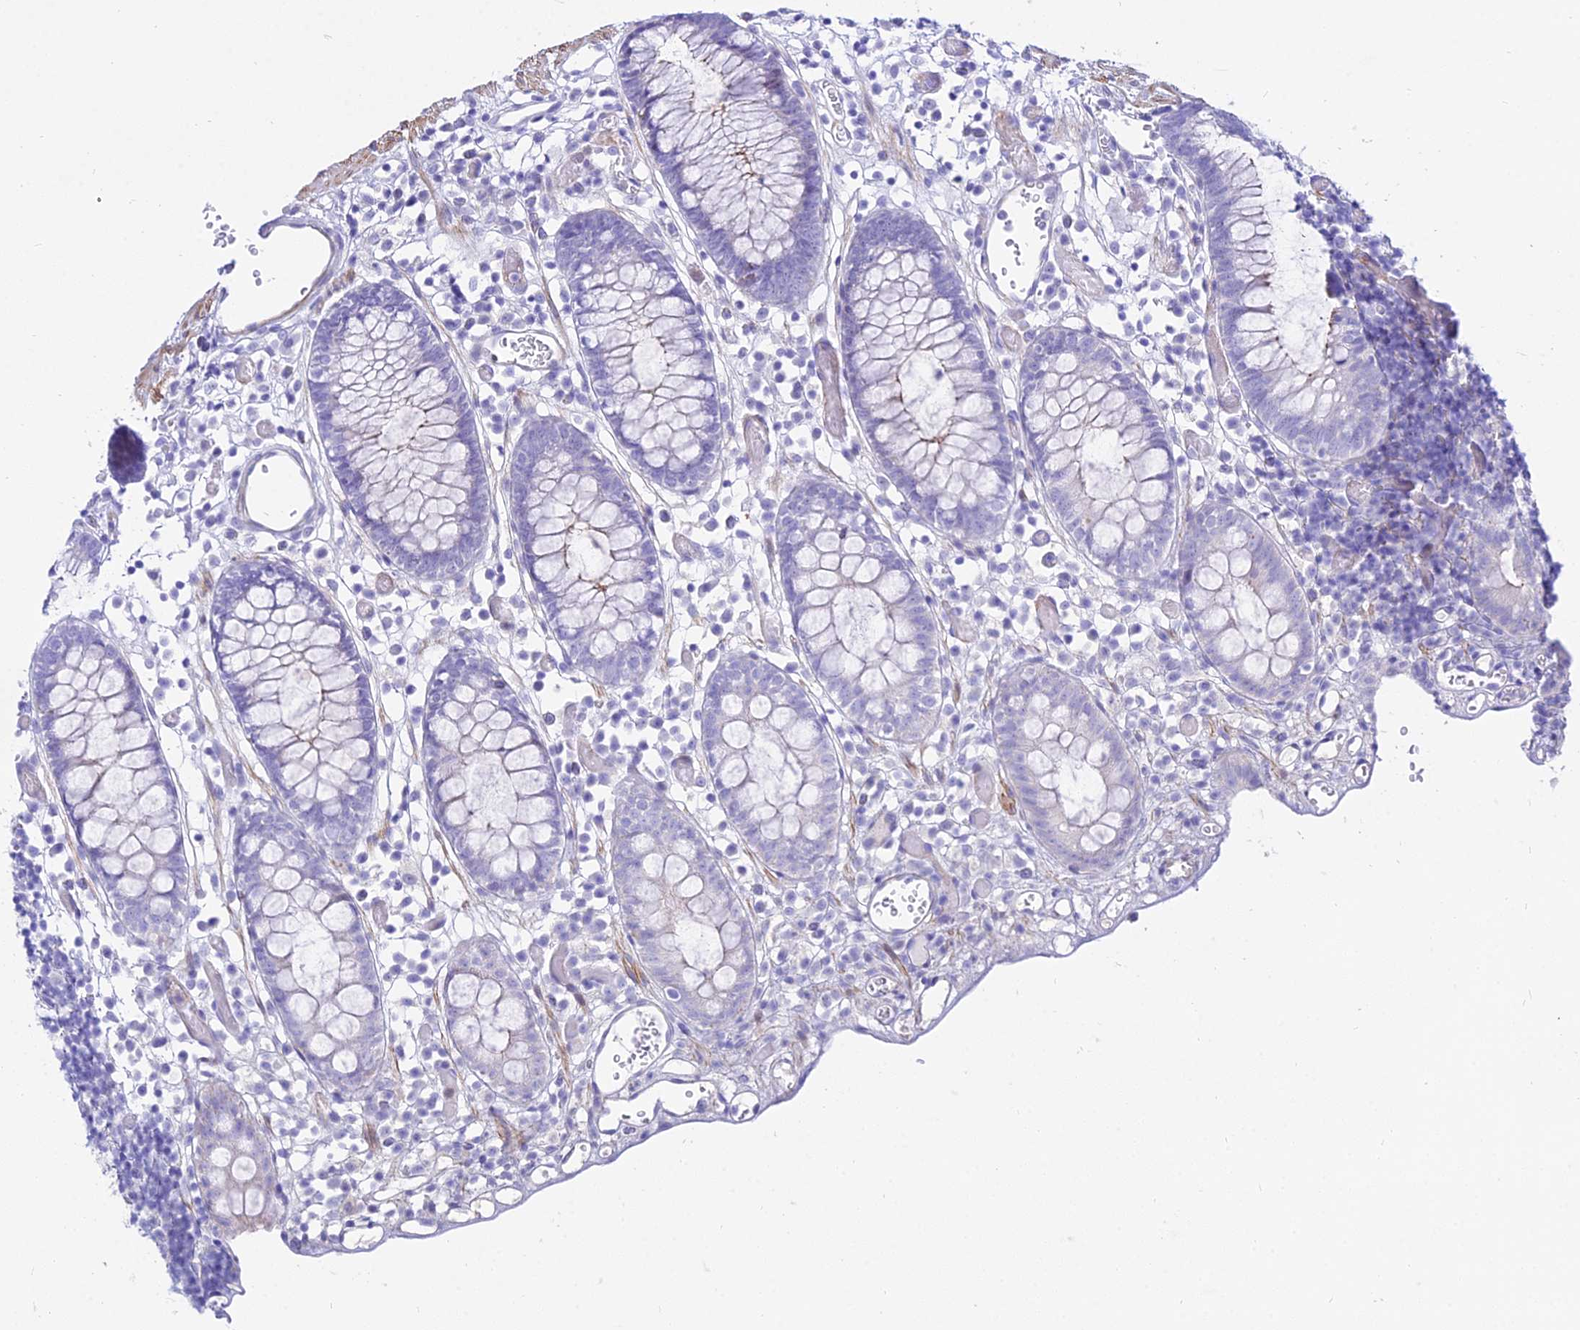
{"staining": {"intensity": "negative", "quantity": "none", "location": "none"}, "tissue": "colon", "cell_type": "Endothelial cells", "image_type": "normal", "snomed": [{"axis": "morphology", "description": "Normal tissue, NOS"}, {"axis": "topography", "description": "Colon"}], "caption": "An immunohistochemistry photomicrograph of benign colon is shown. There is no staining in endothelial cells of colon.", "gene": "DLX1", "patient": {"sex": "male", "age": 14}}